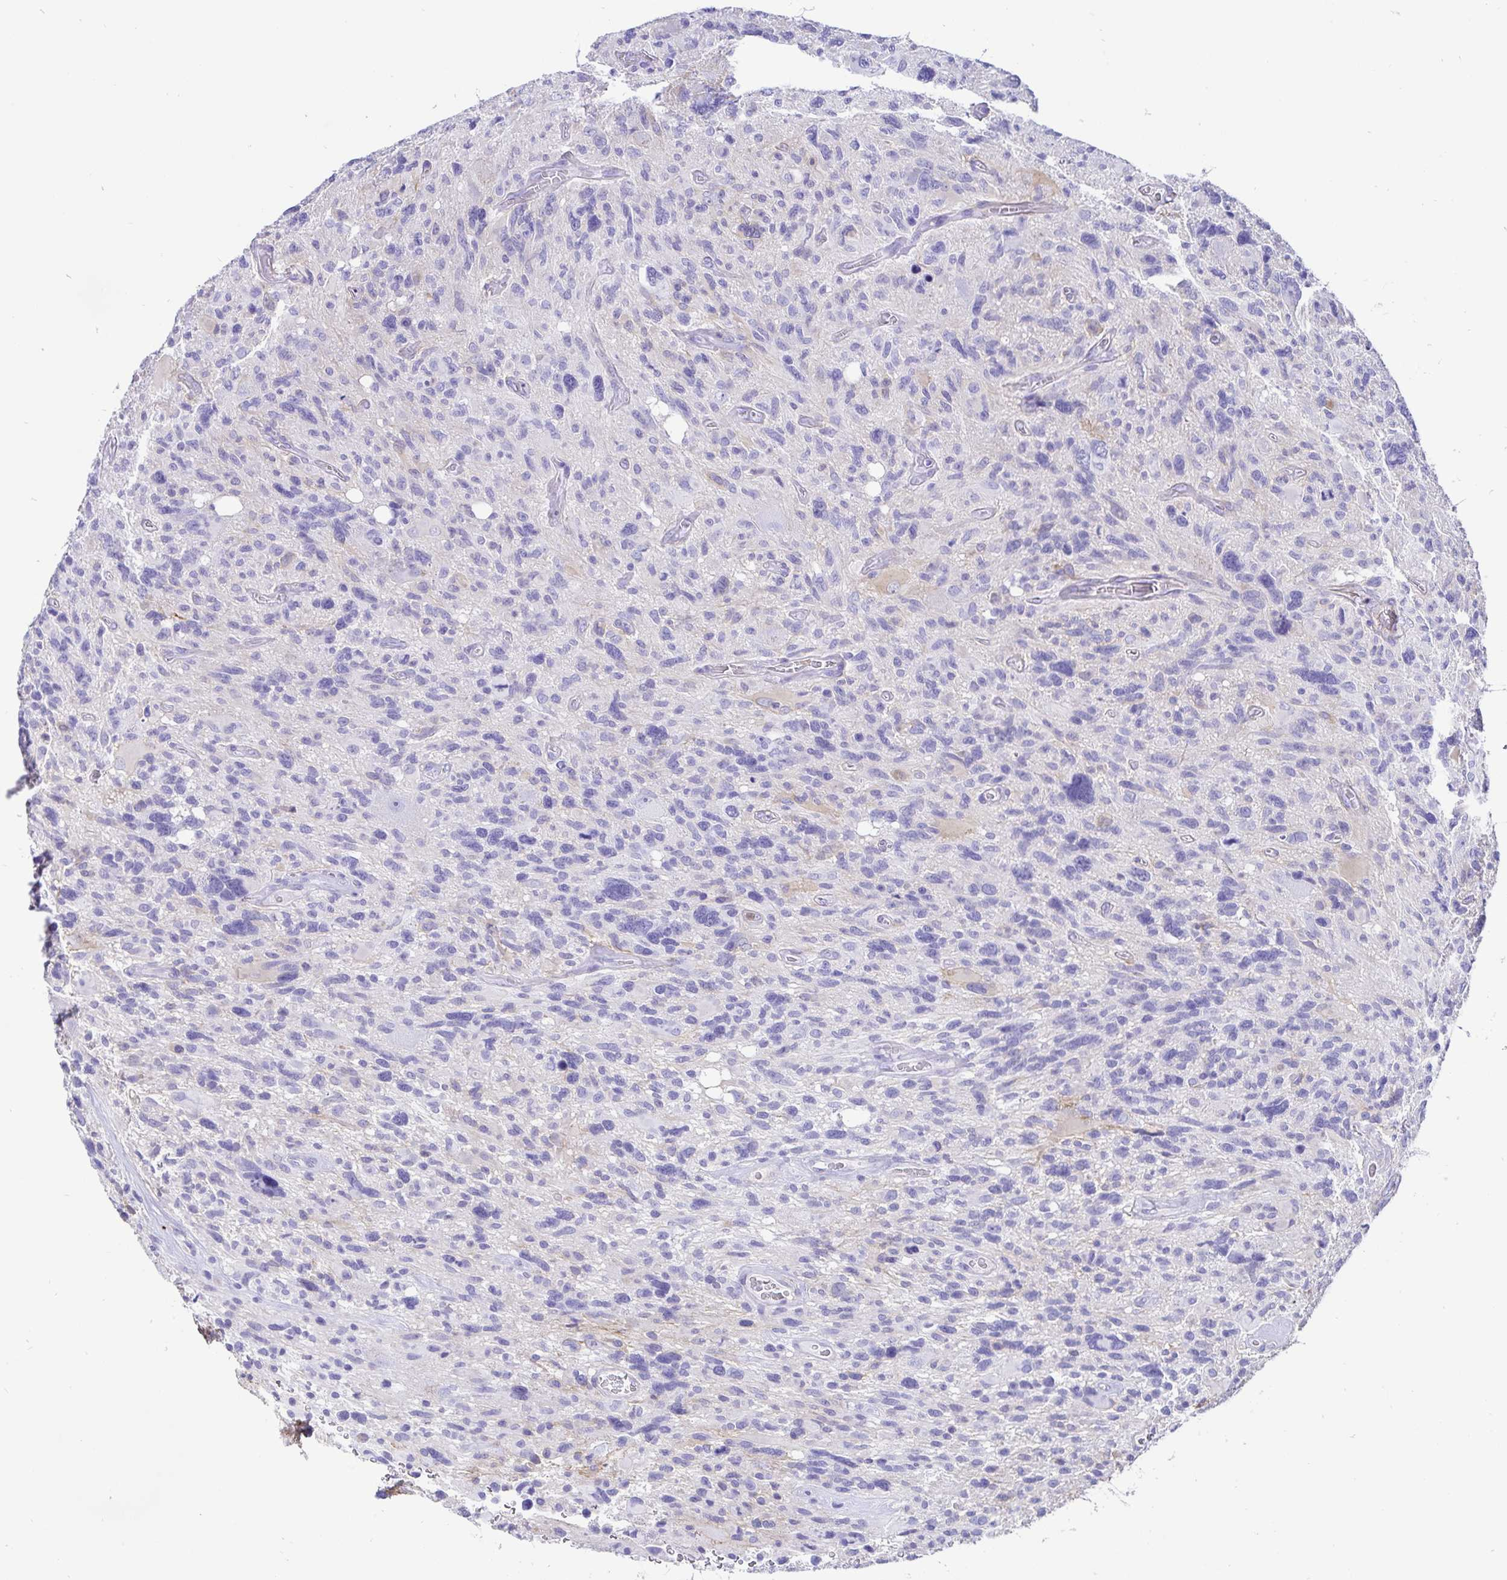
{"staining": {"intensity": "negative", "quantity": "none", "location": "none"}, "tissue": "glioma", "cell_type": "Tumor cells", "image_type": "cancer", "snomed": [{"axis": "morphology", "description": "Glioma, malignant, High grade"}, {"axis": "topography", "description": "Brain"}], "caption": "Immunohistochemistry histopathology image of neoplastic tissue: human malignant high-grade glioma stained with DAB displays no significant protein expression in tumor cells.", "gene": "ANXA2", "patient": {"sex": "male", "age": 49}}